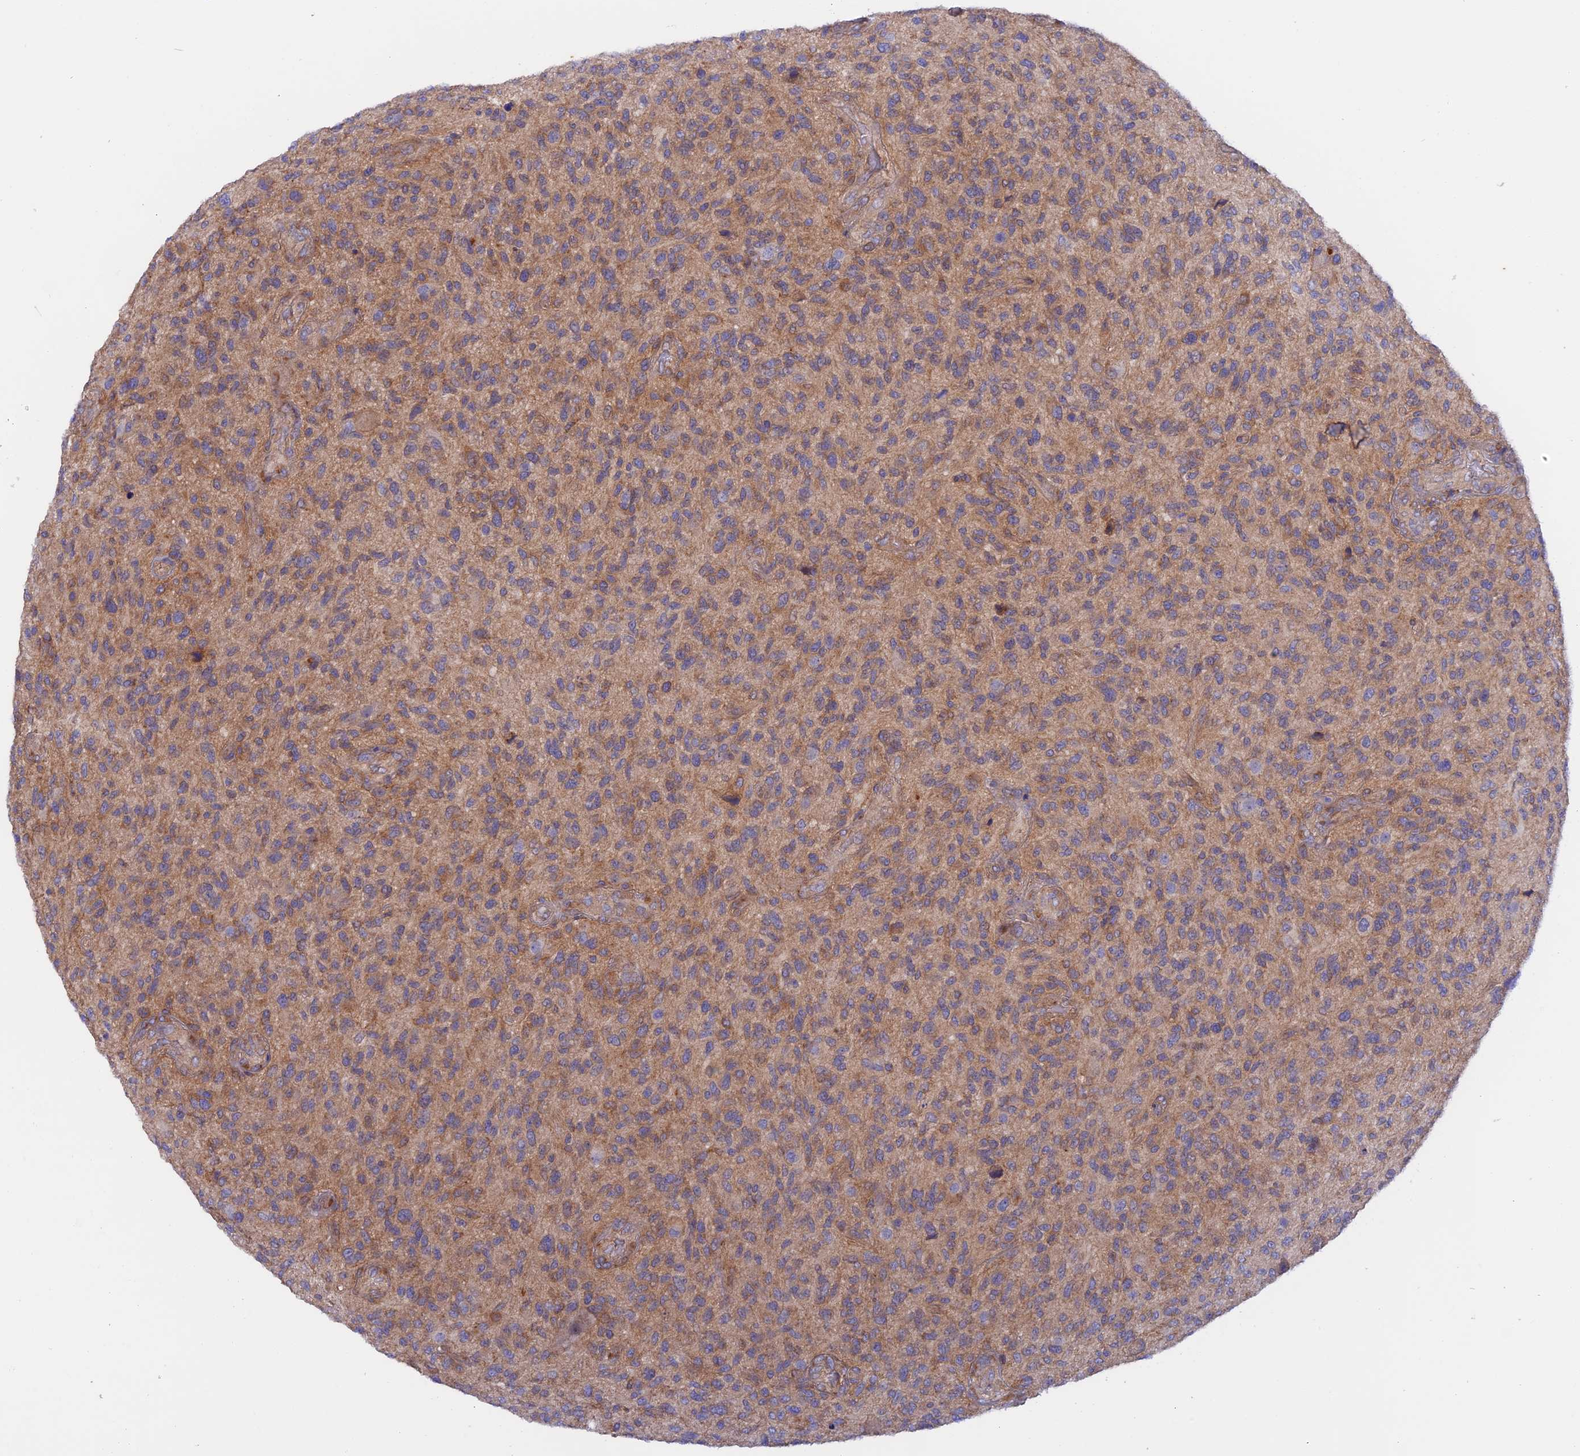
{"staining": {"intensity": "moderate", "quantity": "25%-75%", "location": "cytoplasmic/membranous"}, "tissue": "glioma", "cell_type": "Tumor cells", "image_type": "cancer", "snomed": [{"axis": "morphology", "description": "Glioma, malignant, High grade"}, {"axis": "topography", "description": "Brain"}], "caption": "Tumor cells reveal medium levels of moderate cytoplasmic/membranous expression in about 25%-75% of cells in glioma.", "gene": "HYCC1", "patient": {"sex": "male", "age": 47}}